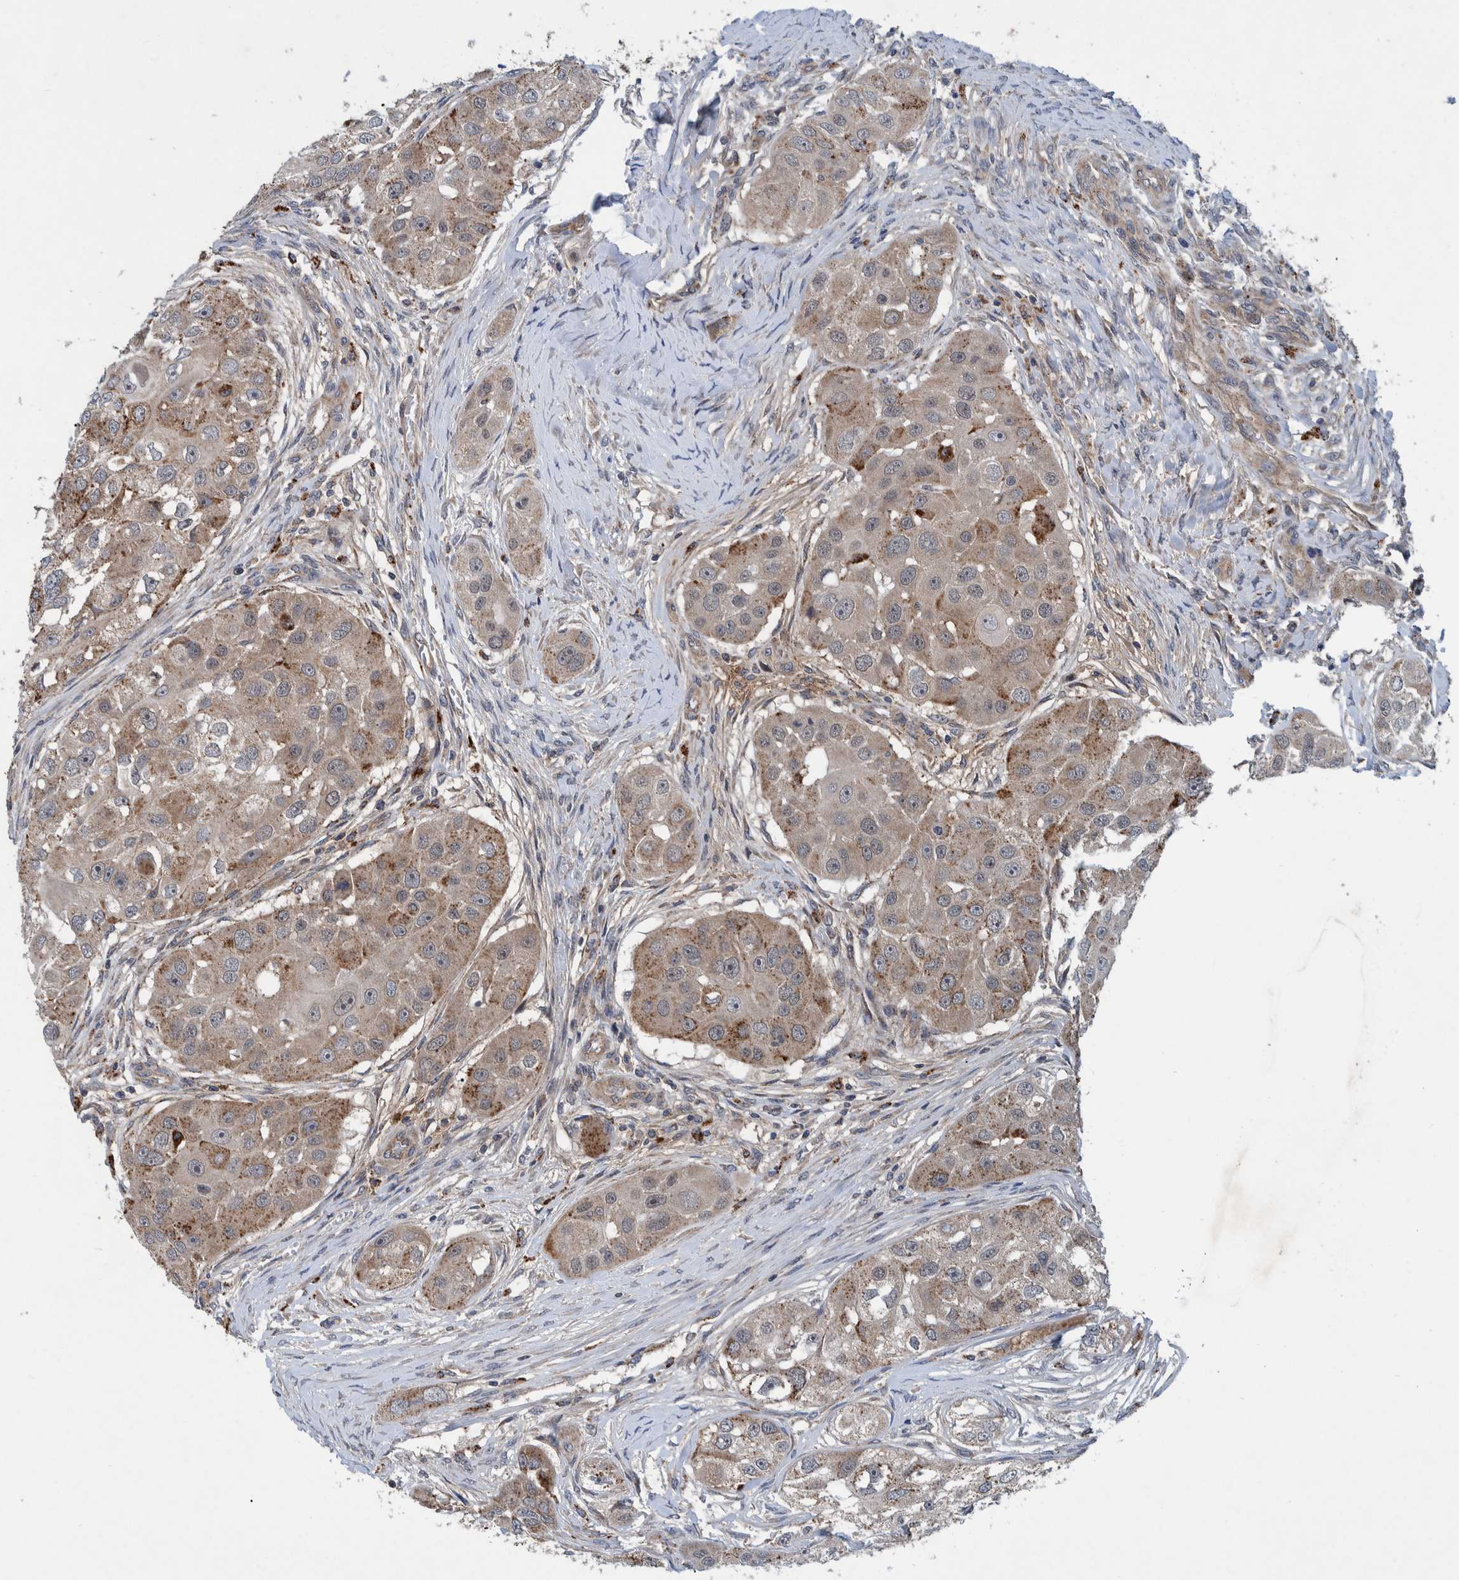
{"staining": {"intensity": "moderate", "quantity": ">75%", "location": "cytoplasmic/membranous"}, "tissue": "head and neck cancer", "cell_type": "Tumor cells", "image_type": "cancer", "snomed": [{"axis": "morphology", "description": "Normal tissue, NOS"}, {"axis": "morphology", "description": "Squamous cell carcinoma, NOS"}, {"axis": "topography", "description": "Skeletal muscle"}, {"axis": "topography", "description": "Head-Neck"}], "caption": "Head and neck cancer stained with DAB (3,3'-diaminobenzidine) immunohistochemistry displays medium levels of moderate cytoplasmic/membranous expression in about >75% of tumor cells.", "gene": "ITIH3", "patient": {"sex": "male", "age": 51}}